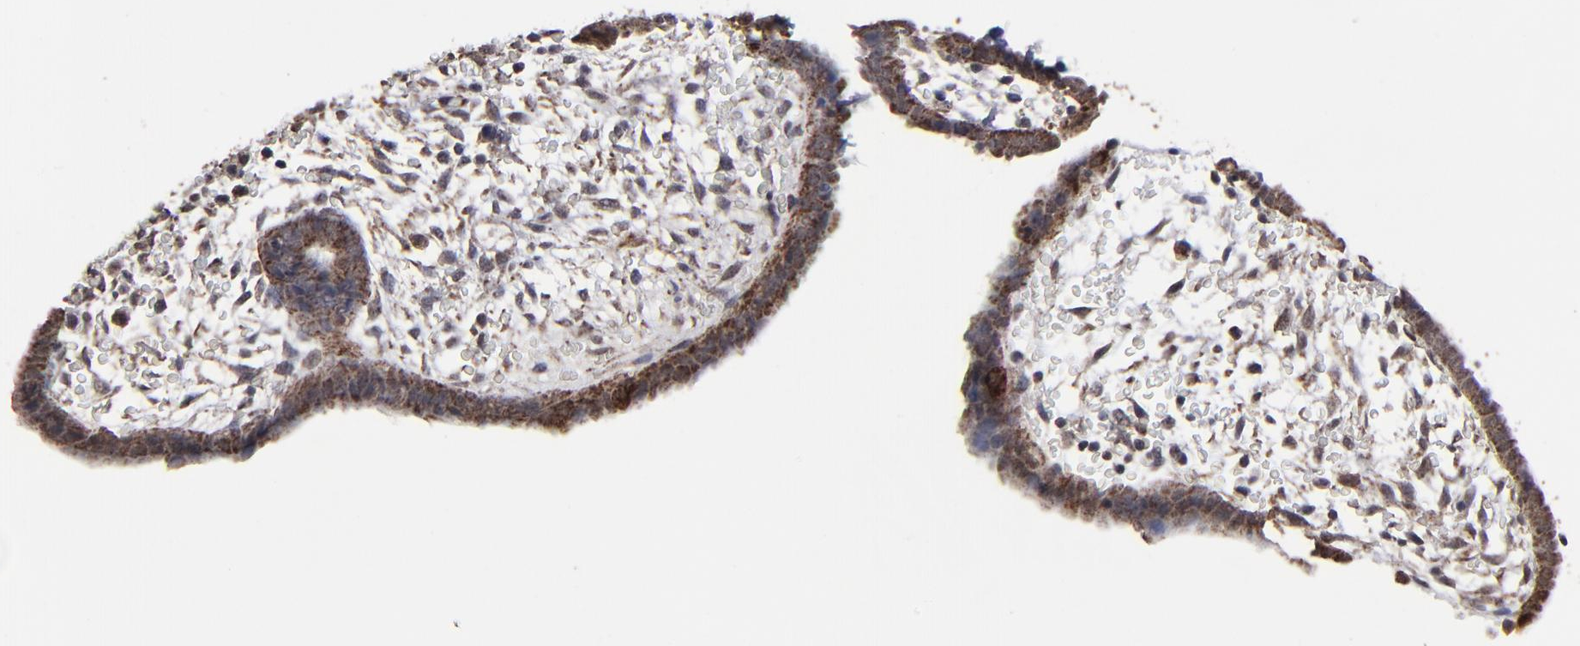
{"staining": {"intensity": "weak", "quantity": "<25%", "location": "nuclear"}, "tissue": "endometrium", "cell_type": "Cells in endometrial stroma", "image_type": "normal", "snomed": [{"axis": "morphology", "description": "Normal tissue, NOS"}, {"axis": "topography", "description": "Endometrium"}], "caption": "Immunohistochemistry micrograph of normal endometrium: endometrium stained with DAB shows no significant protein expression in cells in endometrial stroma. (DAB (3,3'-diaminobenzidine) IHC, high magnification).", "gene": "BNIP3", "patient": {"sex": "female", "age": 42}}